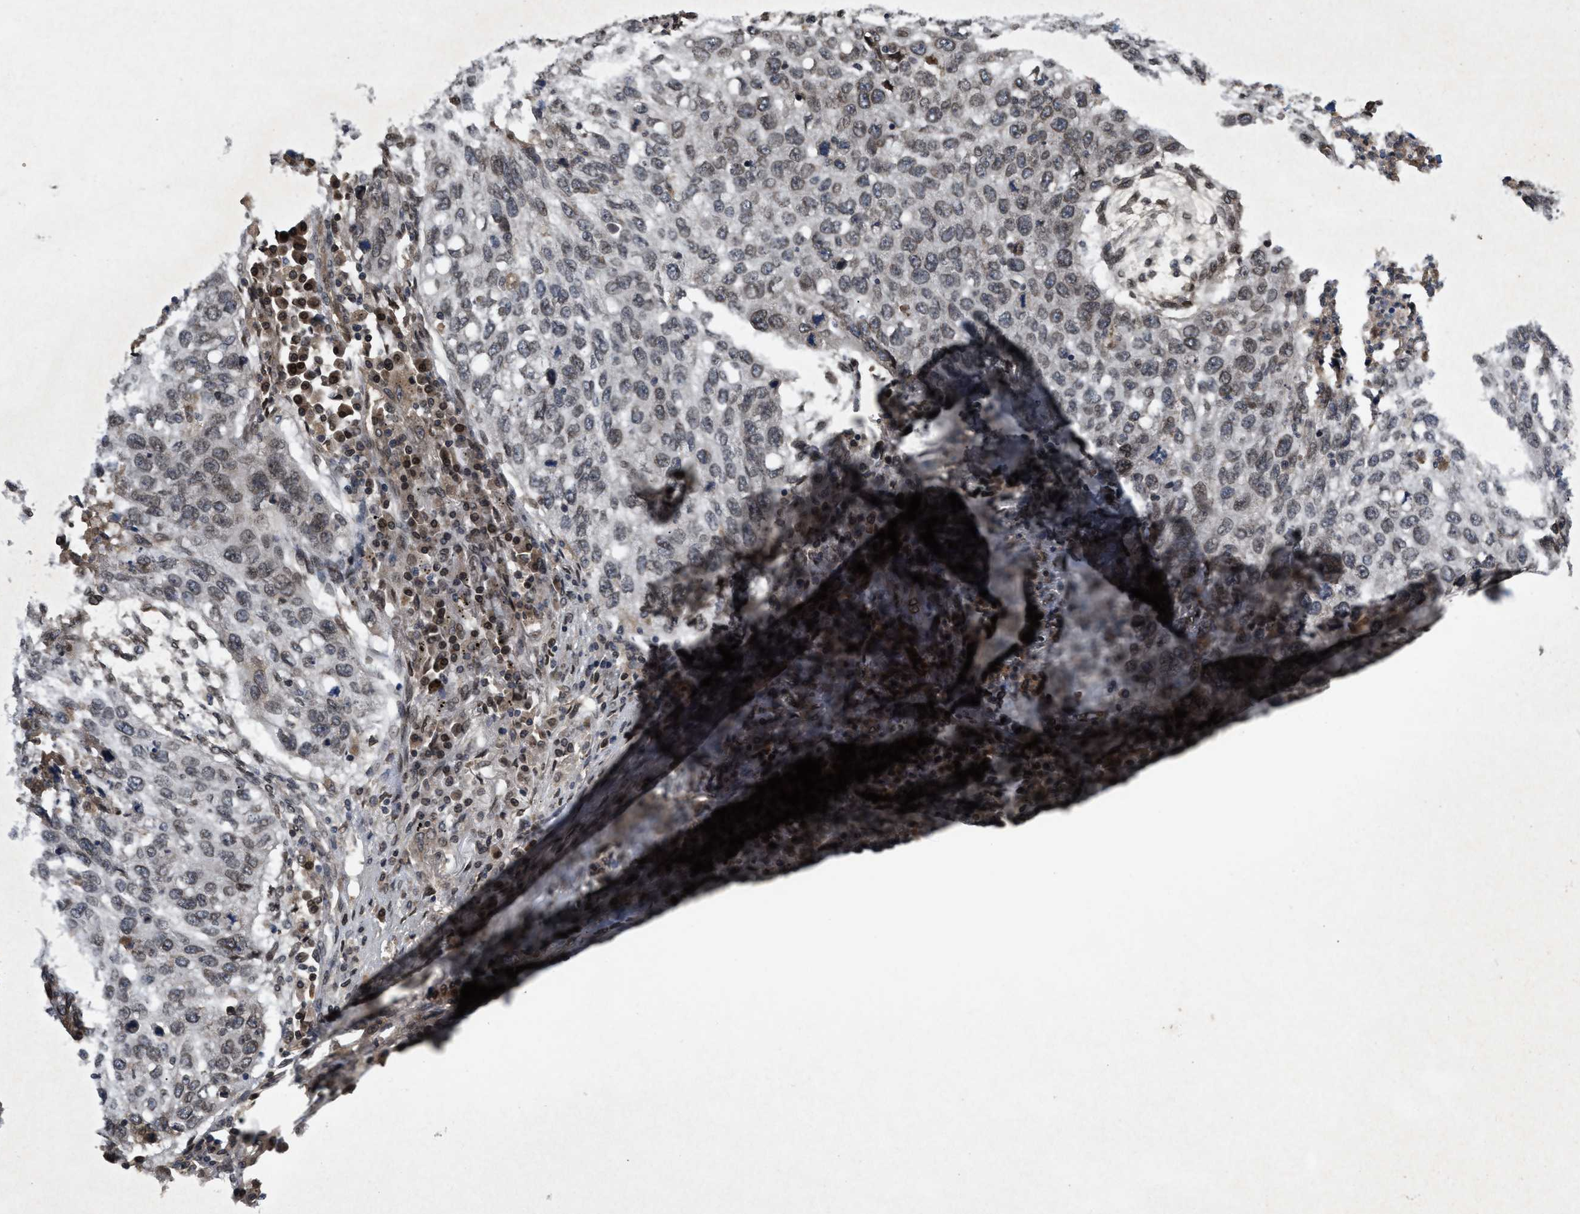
{"staining": {"intensity": "weak", "quantity": ">75%", "location": "nuclear"}, "tissue": "lung cancer", "cell_type": "Tumor cells", "image_type": "cancer", "snomed": [{"axis": "morphology", "description": "Squamous cell carcinoma, NOS"}, {"axis": "topography", "description": "Lung"}], "caption": "Immunohistochemistry (IHC) image of lung squamous cell carcinoma stained for a protein (brown), which demonstrates low levels of weak nuclear positivity in about >75% of tumor cells.", "gene": "CRY1", "patient": {"sex": "female", "age": 63}}